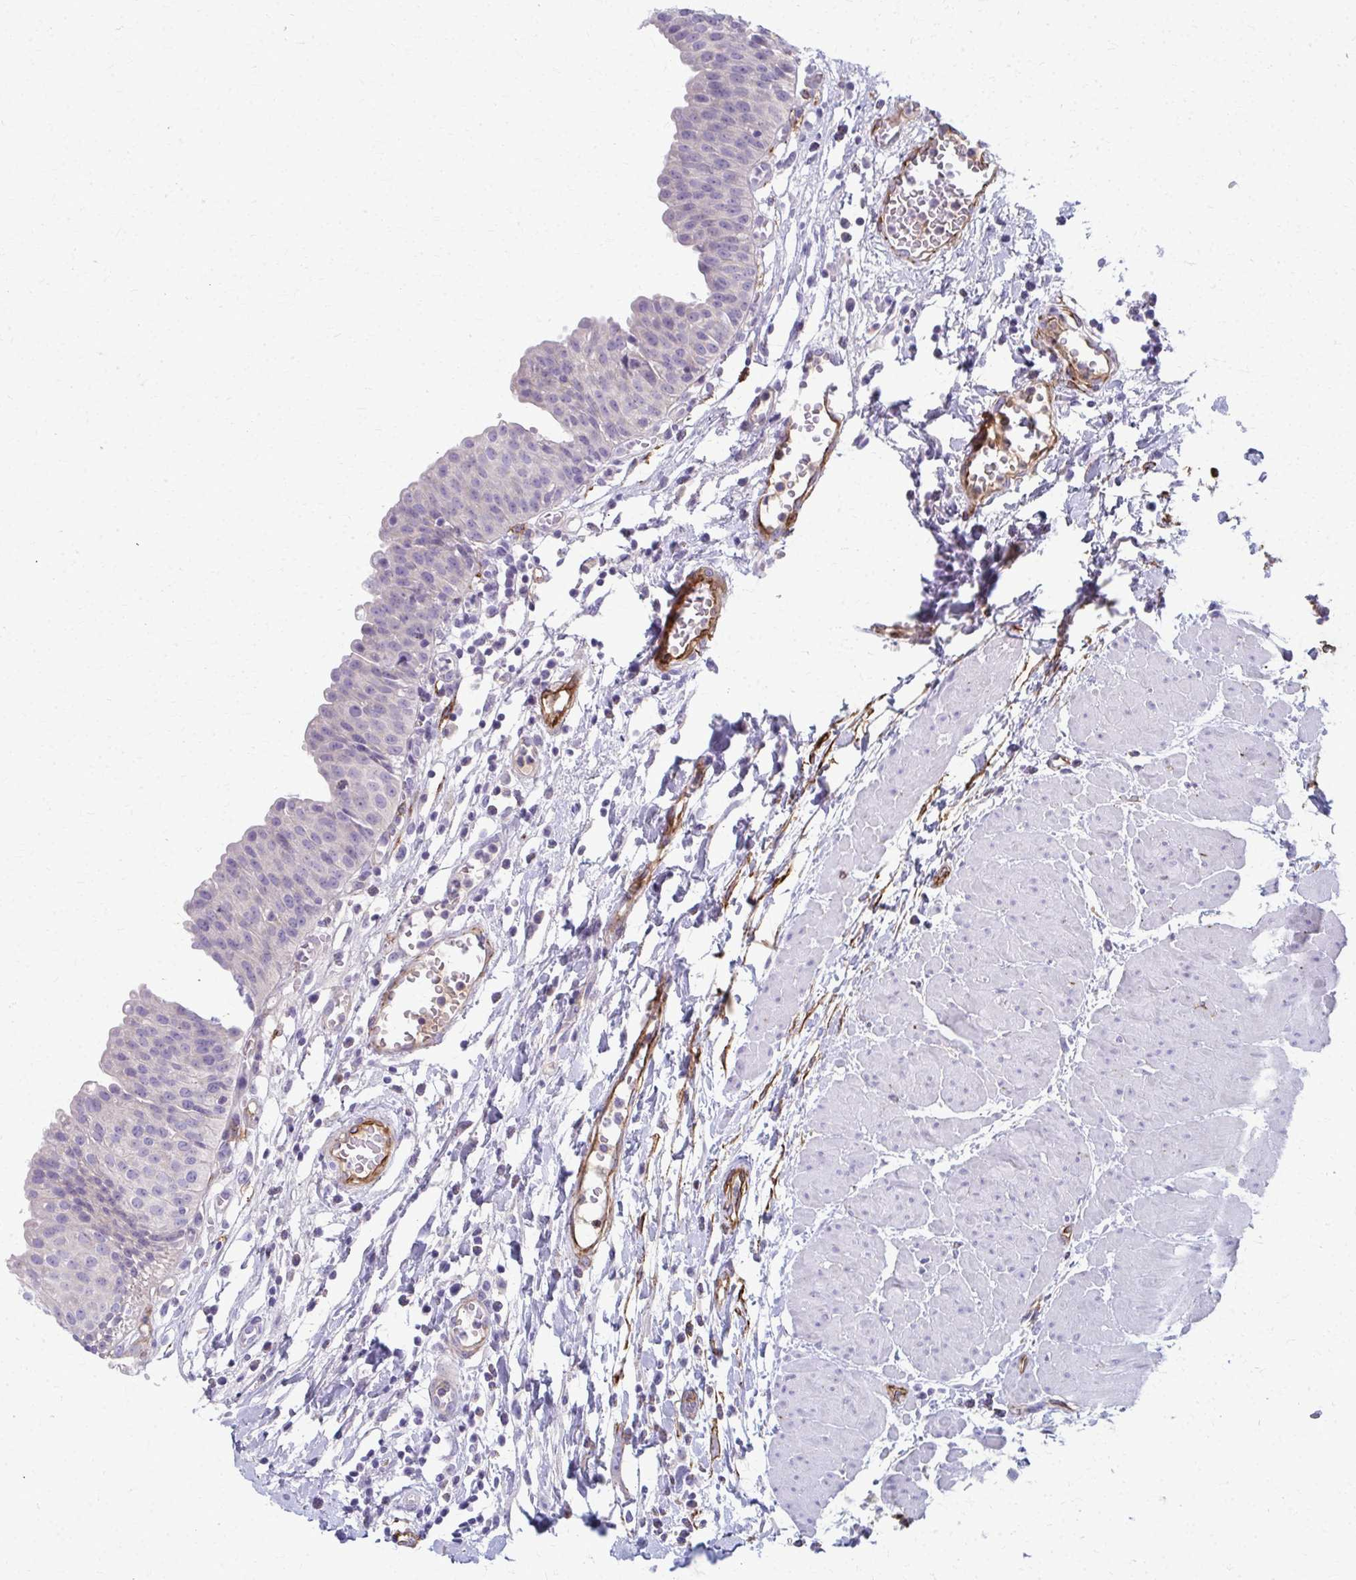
{"staining": {"intensity": "negative", "quantity": "none", "location": "none"}, "tissue": "urinary bladder", "cell_type": "Urothelial cells", "image_type": "normal", "snomed": [{"axis": "morphology", "description": "Normal tissue, NOS"}, {"axis": "topography", "description": "Urinary bladder"}], "caption": "The image demonstrates no significant staining in urothelial cells of urinary bladder. Nuclei are stained in blue.", "gene": "ADIPOQ", "patient": {"sex": "male", "age": 64}}